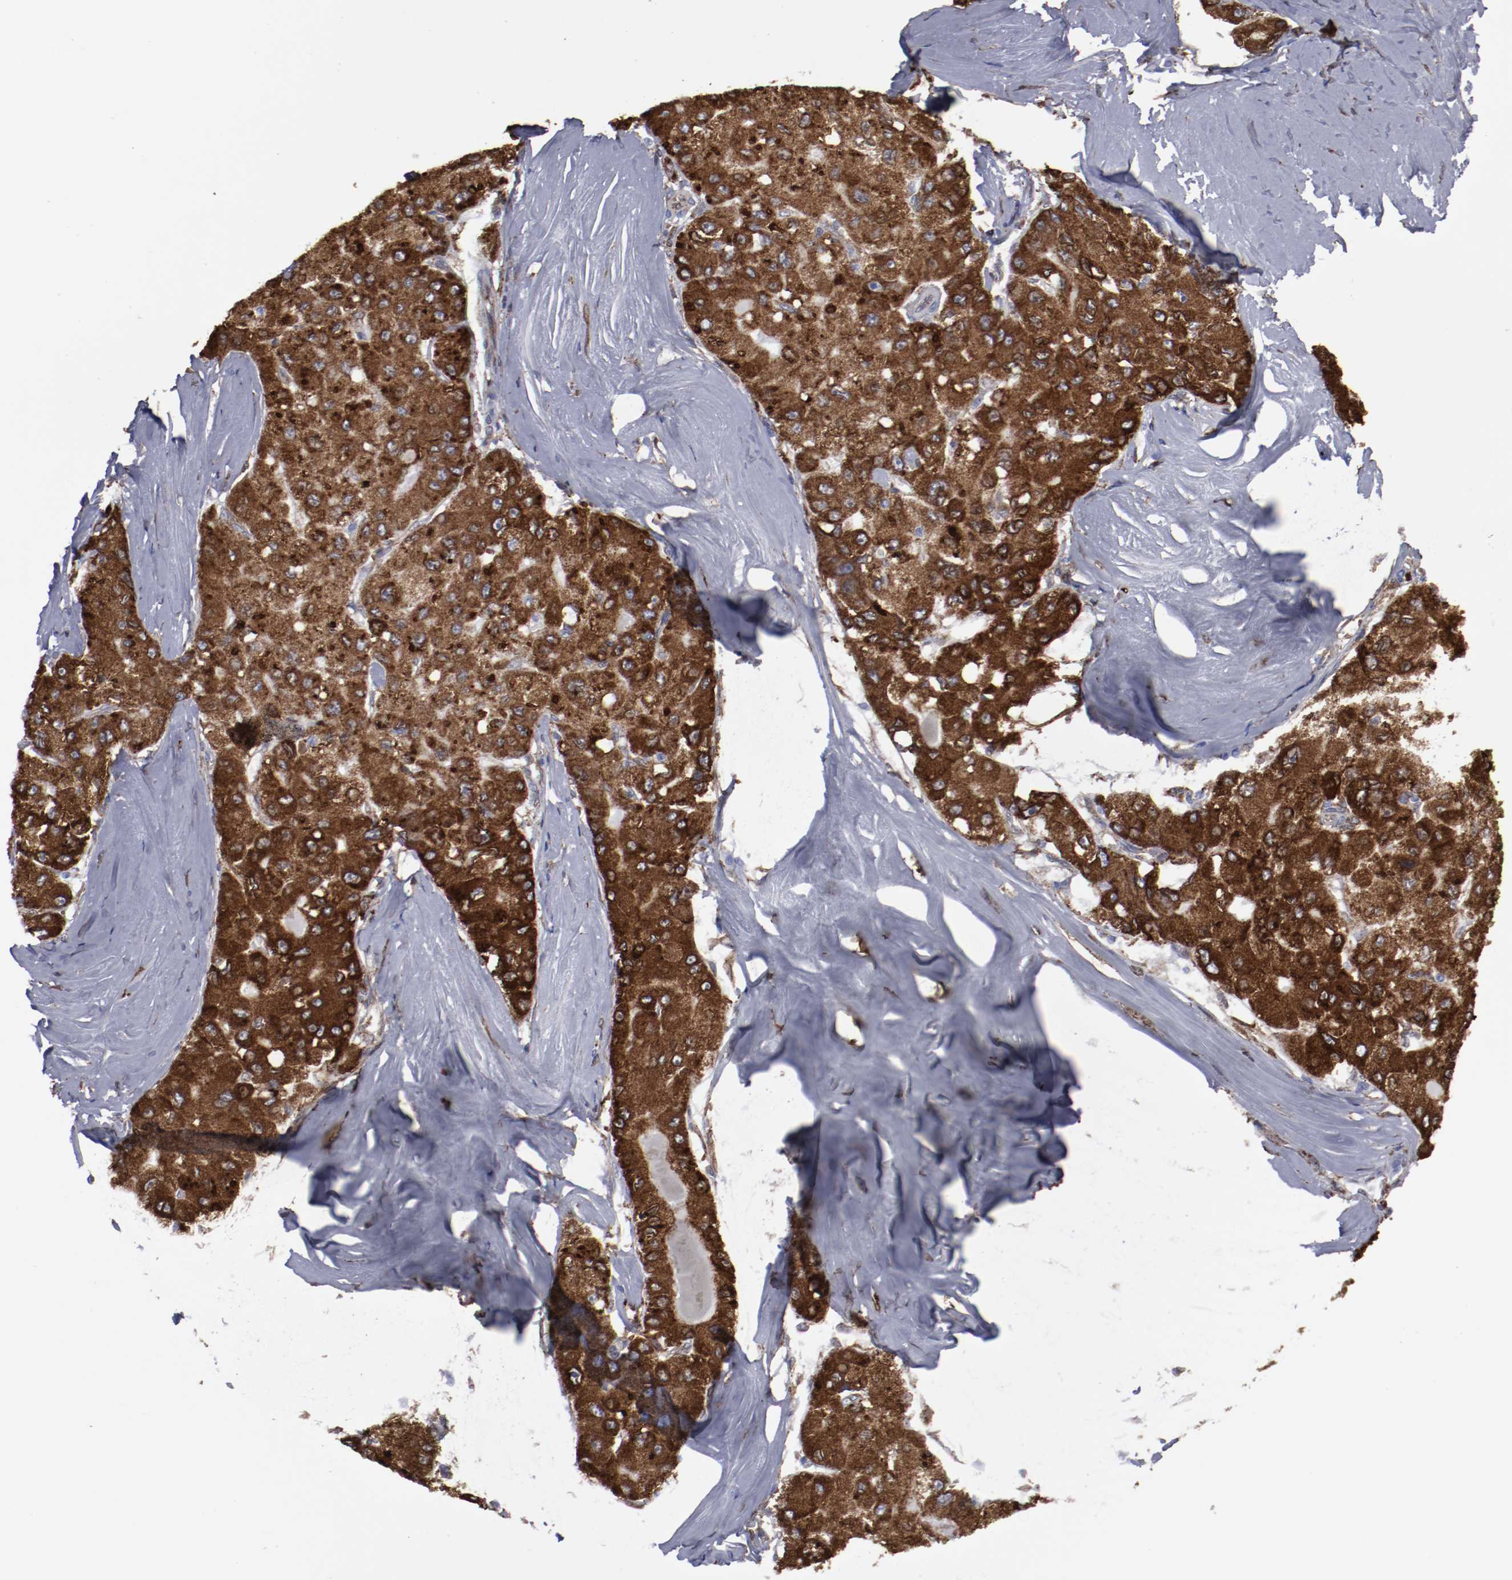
{"staining": {"intensity": "strong", "quantity": ">75%", "location": "cytoplasmic/membranous"}, "tissue": "liver cancer", "cell_type": "Tumor cells", "image_type": "cancer", "snomed": [{"axis": "morphology", "description": "Carcinoma, Hepatocellular, NOS"}, {"axis": "topography", "description": "Liver"}], "caption": "IHC (DAB) staining of liver cancer (hepatocellular carcinoma) demonstrates strong cytoplasmic/membranous protein staining in about >75% of tumor cells.", "gene": "ERLIN2", "patient": {"sex": "male", "age": 80}}